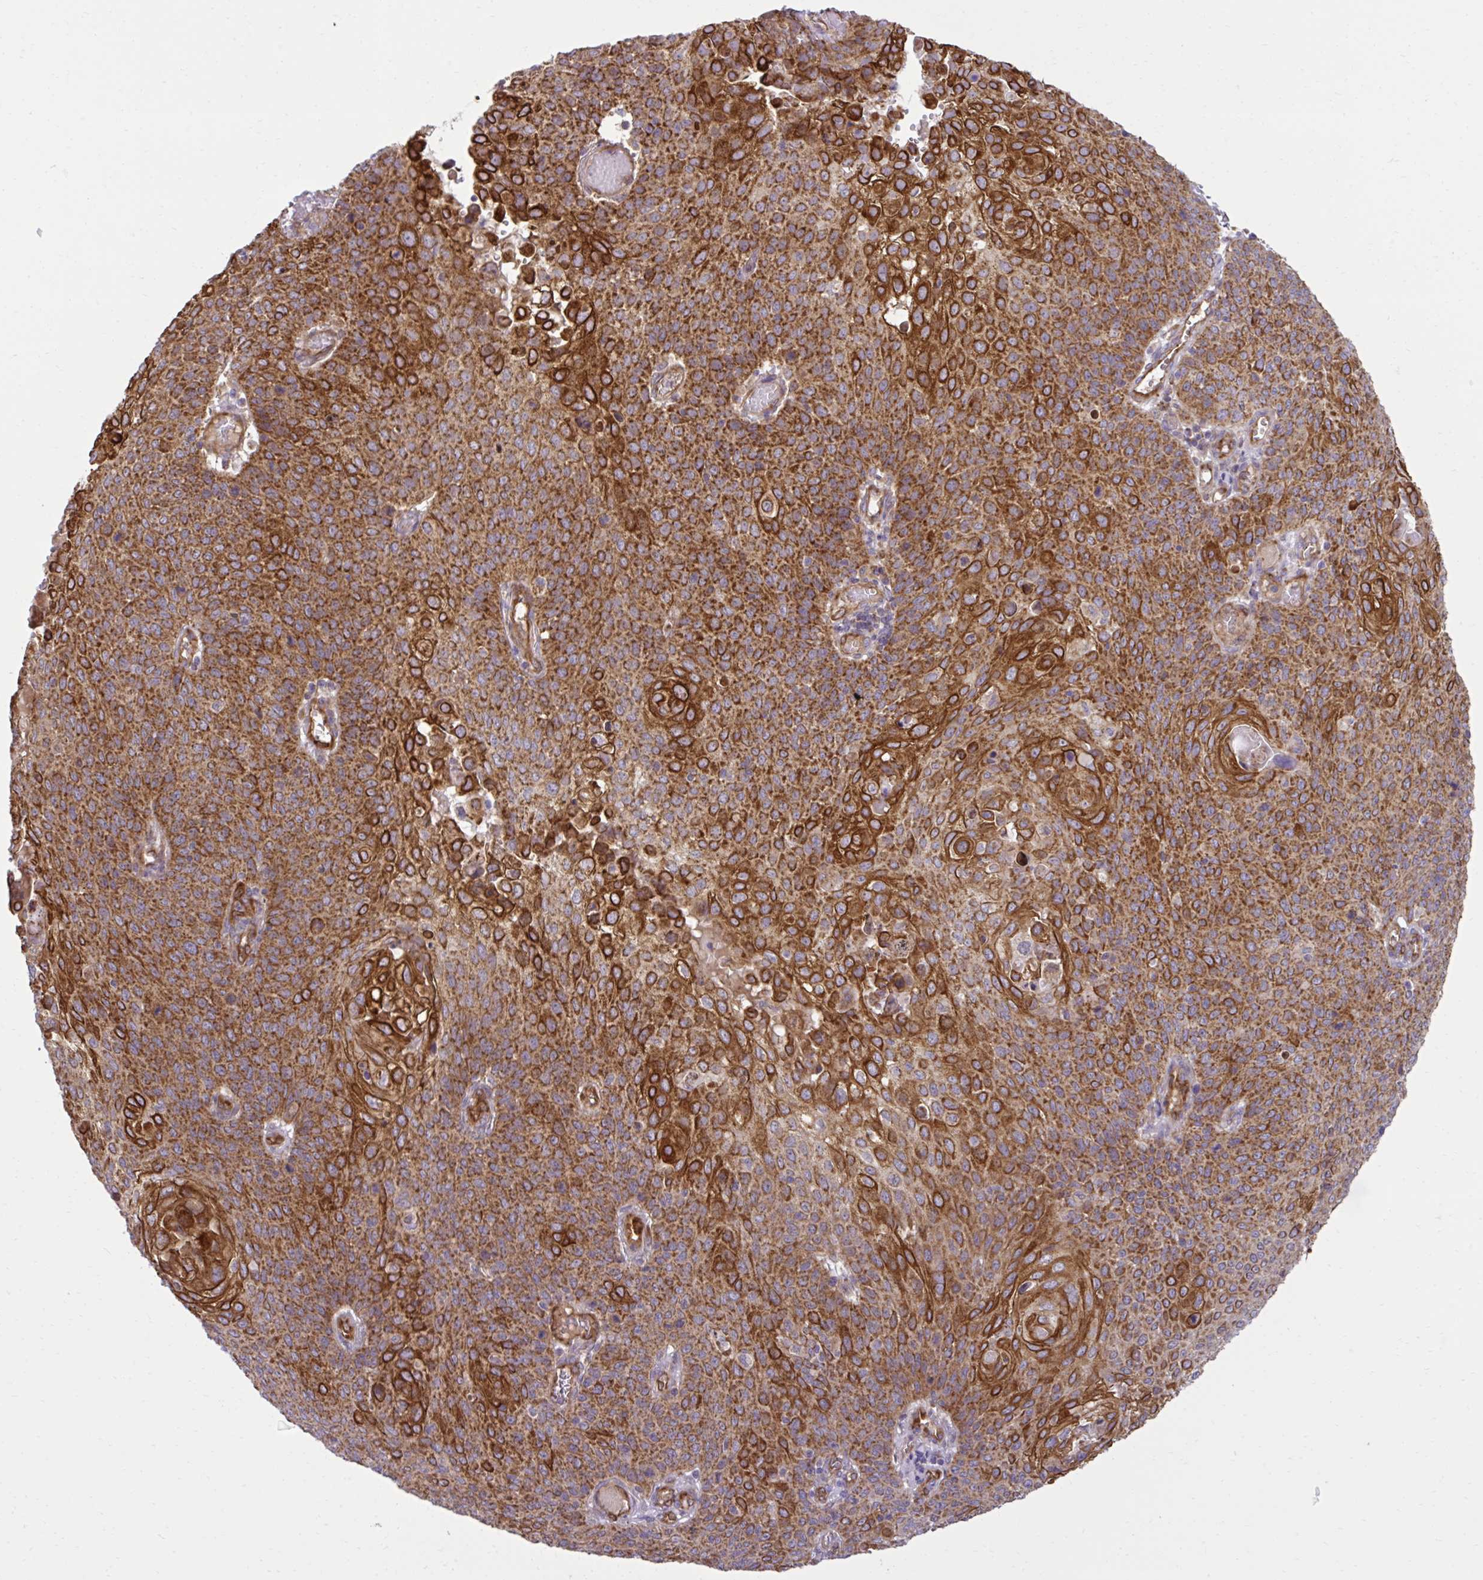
{"staining": {"intensity": "strong", "quantity": ">75%", "location": "cytoplasmic/membranous"}, "tissue": "cervical cancer", "cell_type": "Tumor cells", "image_type": "cancer", "snomed": [{"axis": "morphology", "description": "Squamous cell carcinoma, NOS"}, {"axis": "topography", "description": "Cervix"}], "caption": "Human cervical cancer (squamous cell carcinoma) stained with a brown dye displays strong cytoplasmic/membranous positive staining in approximately >75% of tumor cells.", "gene": "LIMS1", "patient": {"sex": "female", "age": 65}}